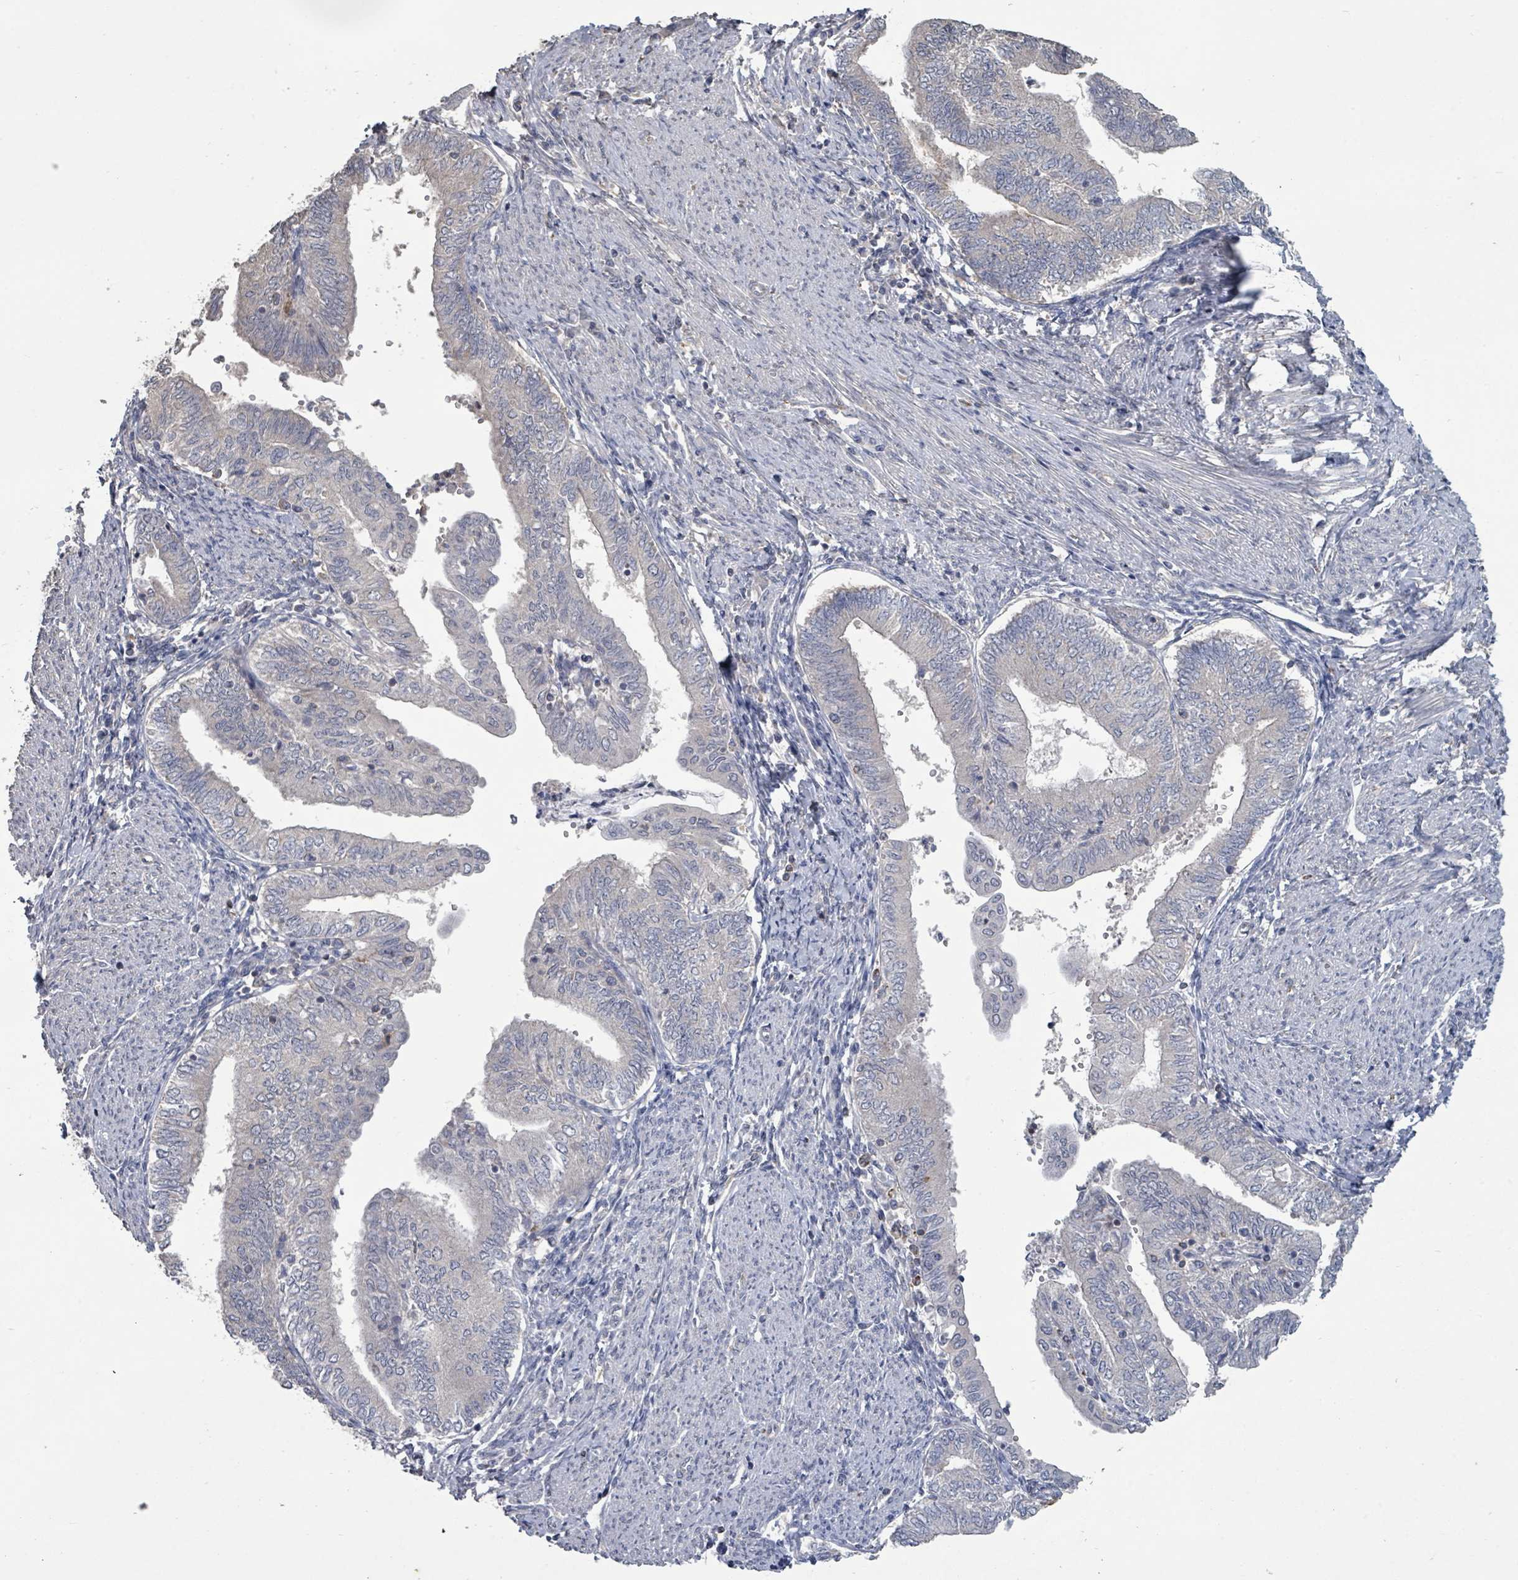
{"staining": {"intensity": "negative", "quantity": "none", "location": "none"}, "tissue": "endometrial cancer", "cell_type": "Tumor cells", "image_type": "cancer", "snomed": [{"axis": "morphology", "description": "Adenocarcinoma, NOS"}, {"axis": "topography", "description": "Endometrium"}], "caption": "This is an immunohistochemistry image of human endometrial cancer. There is no positivity in tumor cells.", "gene": "SLC9A7", "patient": {"sex": "female", "age": 66}}